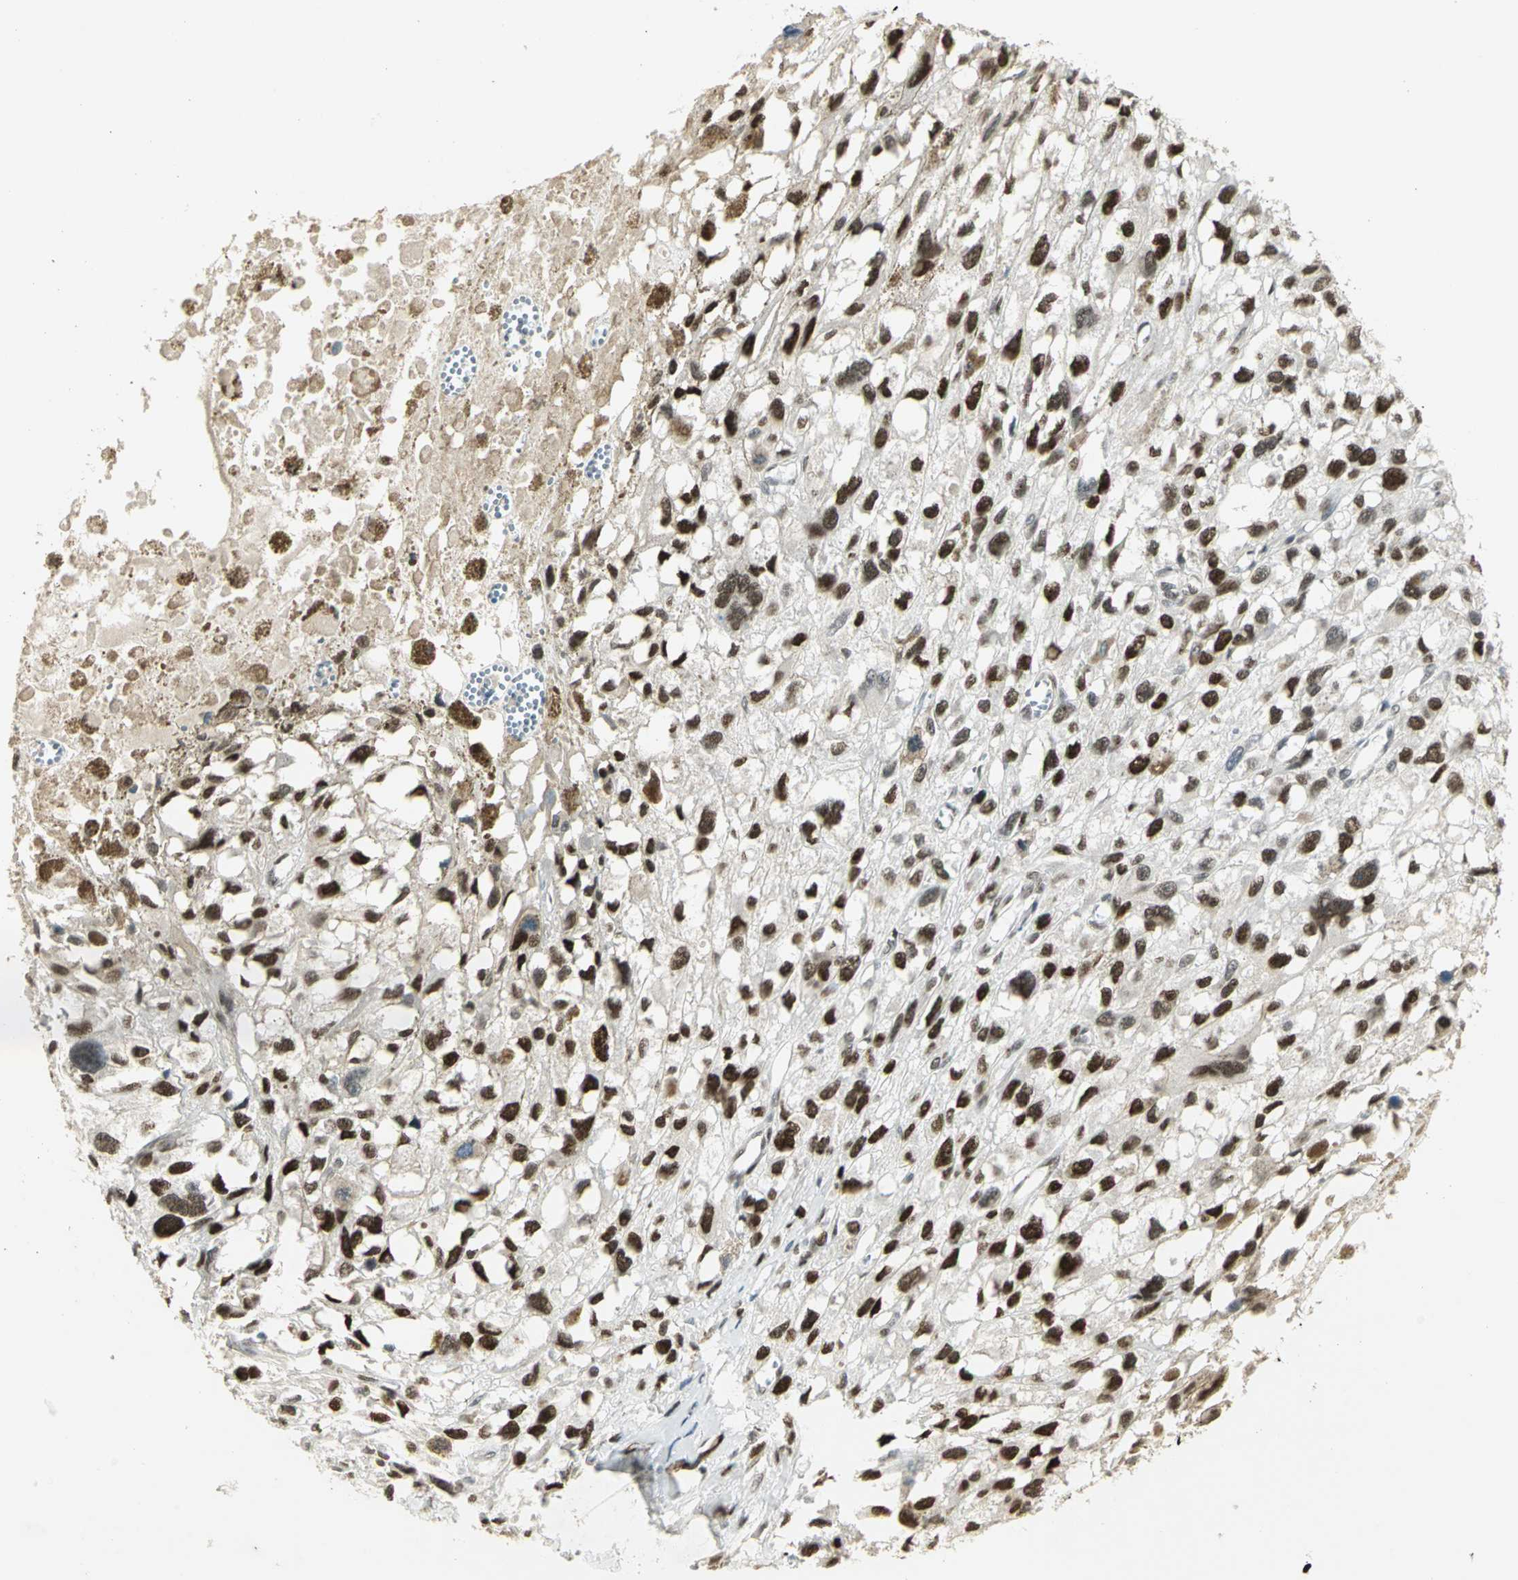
{"staining": {"intensity": "strong", "quantity": ">75%", "location": "nuclear"}, "tissue": "melanoma", "cell_type": "Tumor cells", "image_type": "cancer", "snomed": [{"axis": "morphology", "description": "Malignant melanoma, Metastatic site"}, {"axis": "topography", "description": "Lymph node"}], "caption": "Human malignant melanoma (metastatic site) stained with a protein marker displays strong staining in tumor cells.", "gene": "AK6", "patient": {"sex": "male", "age": 59}}